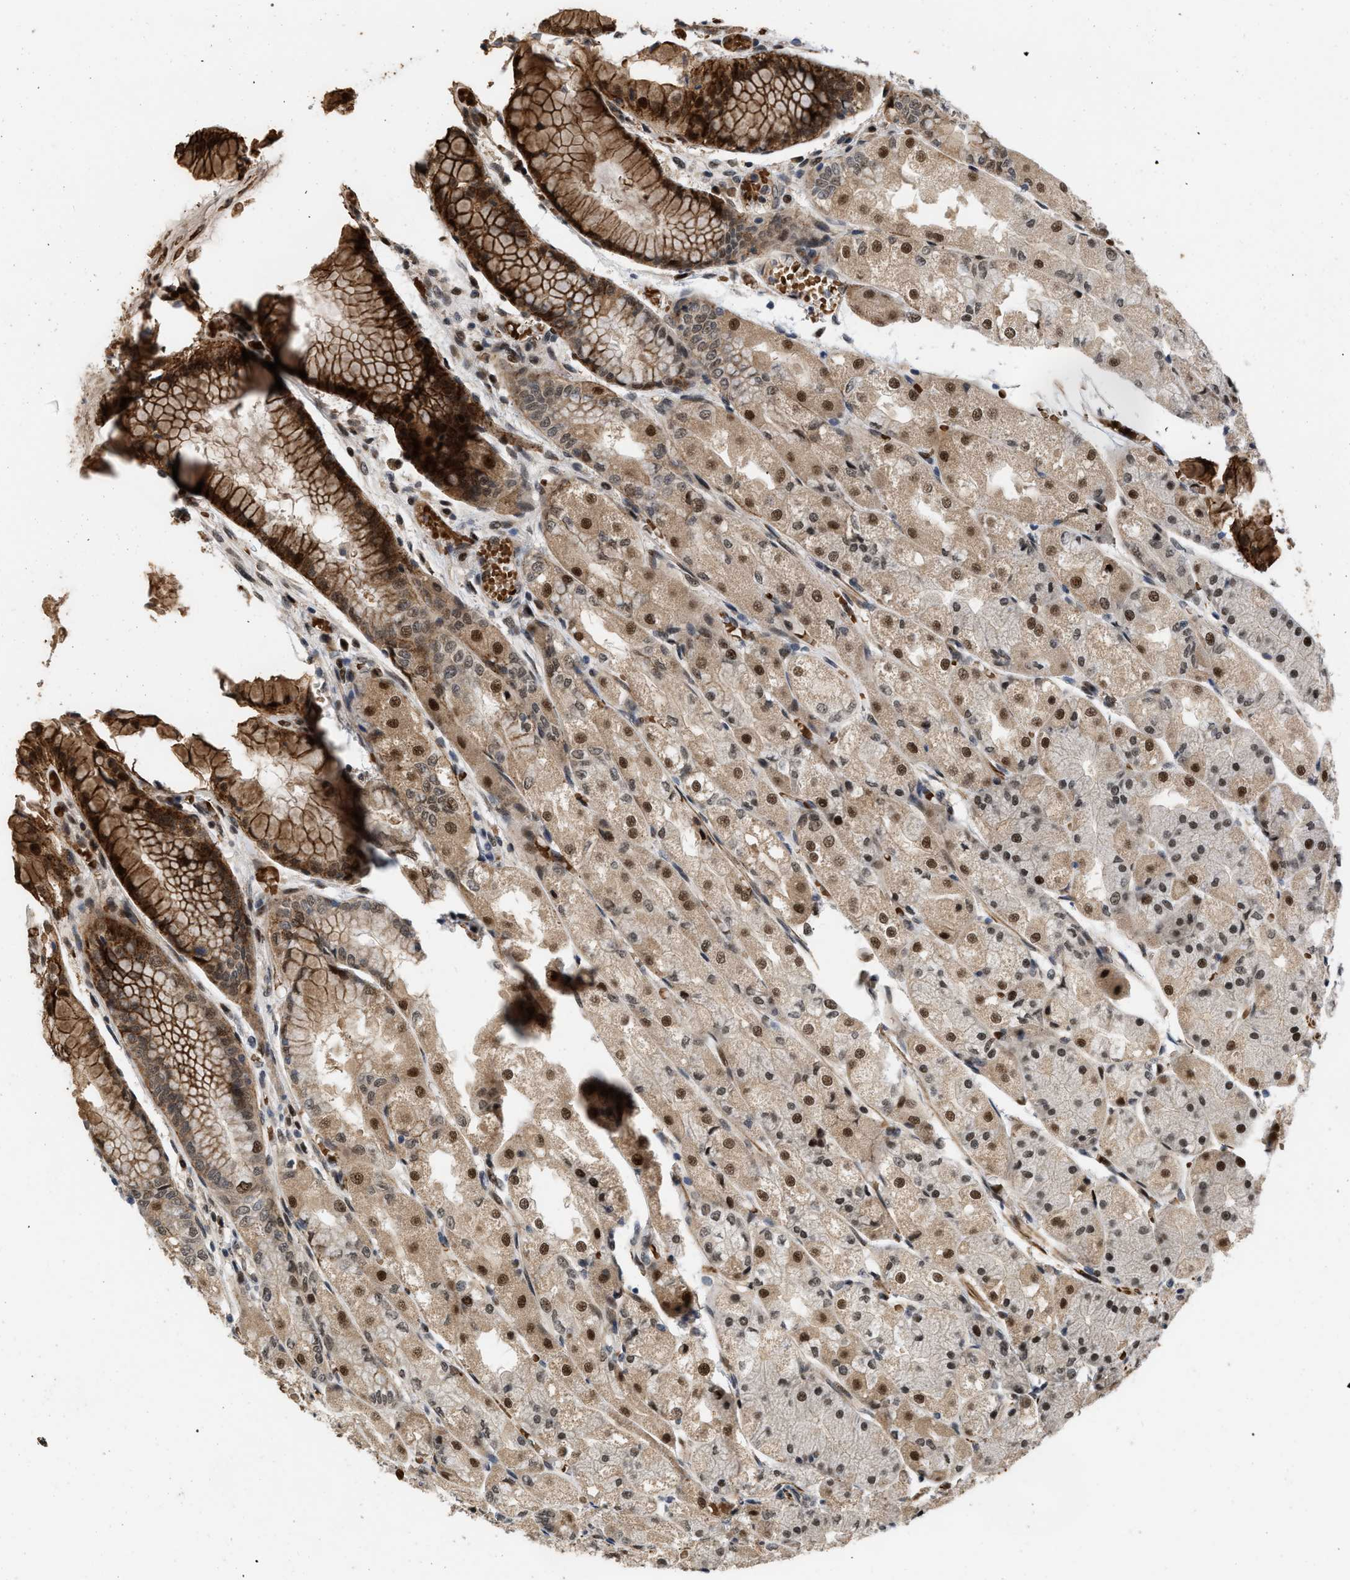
{"staining": {"intensity": "strong", "quantity": ">75%", "location": "cytoplasmic/membranous,nuclear"}, "tissue": "stomach", "cell_type": "Glandular cells", "image_type": "normal", "snomed": [{"axis": "morphology", "description": "Normal tissue, NOS"}, {"axis": "topography", "description": "Stomach, upper"}], "caption": "Immunohistochemistry (DAB (3,3'-diaminobenzidine)) staining of unremarkable stomach demonstrates strong cytoplasmic/membranous,nuclear protein positivity in about >75% of glandular cells. (IHC, brightfield microscopy, high magnification).", "gene": "ANKRD11", "patient": {"sex": "male", "age": 72}}